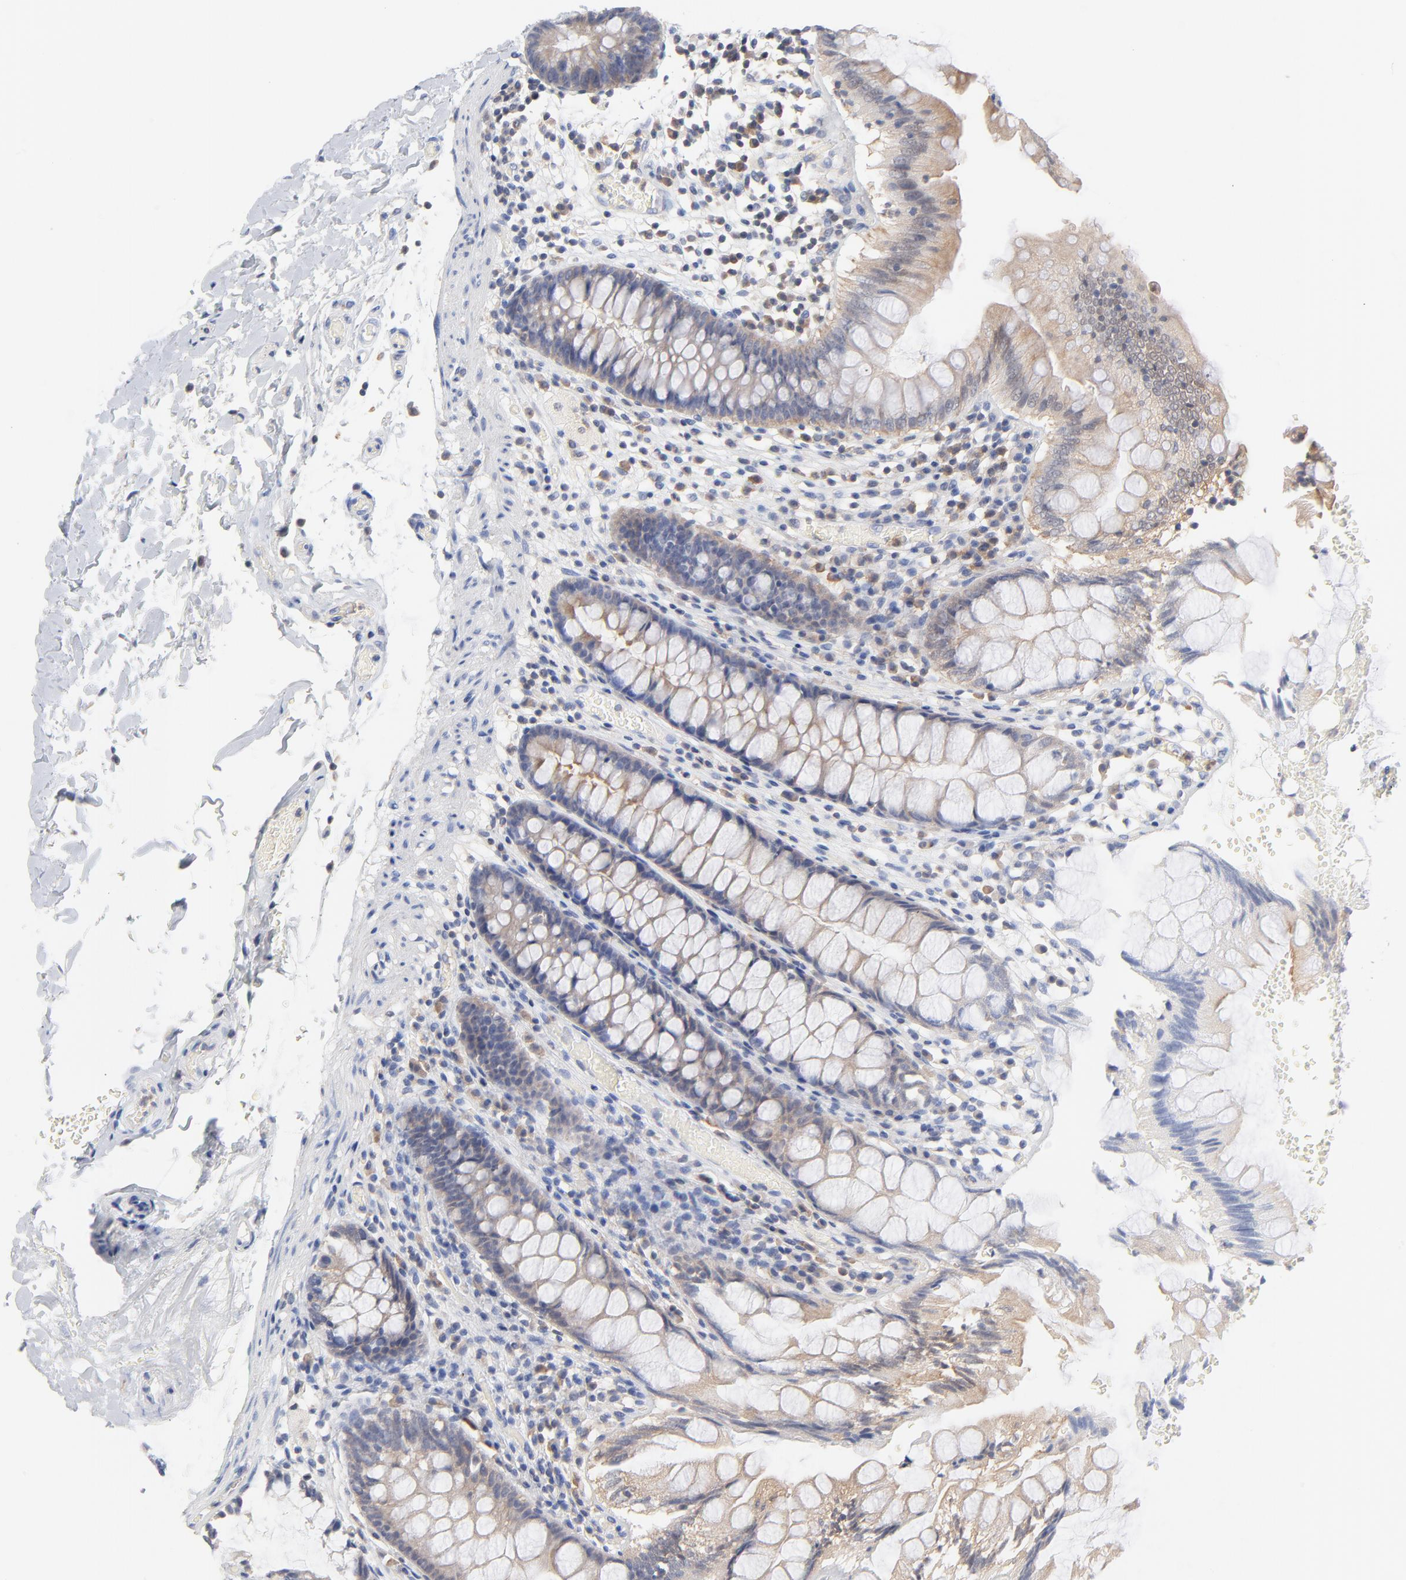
{"staining": {"intensity": "negative", "quantity": "none", "location": "none"}, "tissue": "colon", "cell_type": "Endothelial cells", "image_type": "normal", "snomed": [{"axis": "morphology", "description": "Normal tissue, NOS"}, {"axis": "topography", "description": "Smooth muscle"}, {"axis": "topography", "description": "Colon"}], "caption": "This is a photomicrograph of immunohistochemistry staining of normal colon, which shows no expression in endothelial cells.", "gene": "CAB39L", "patient": {"sex": "male", "age": 67}}